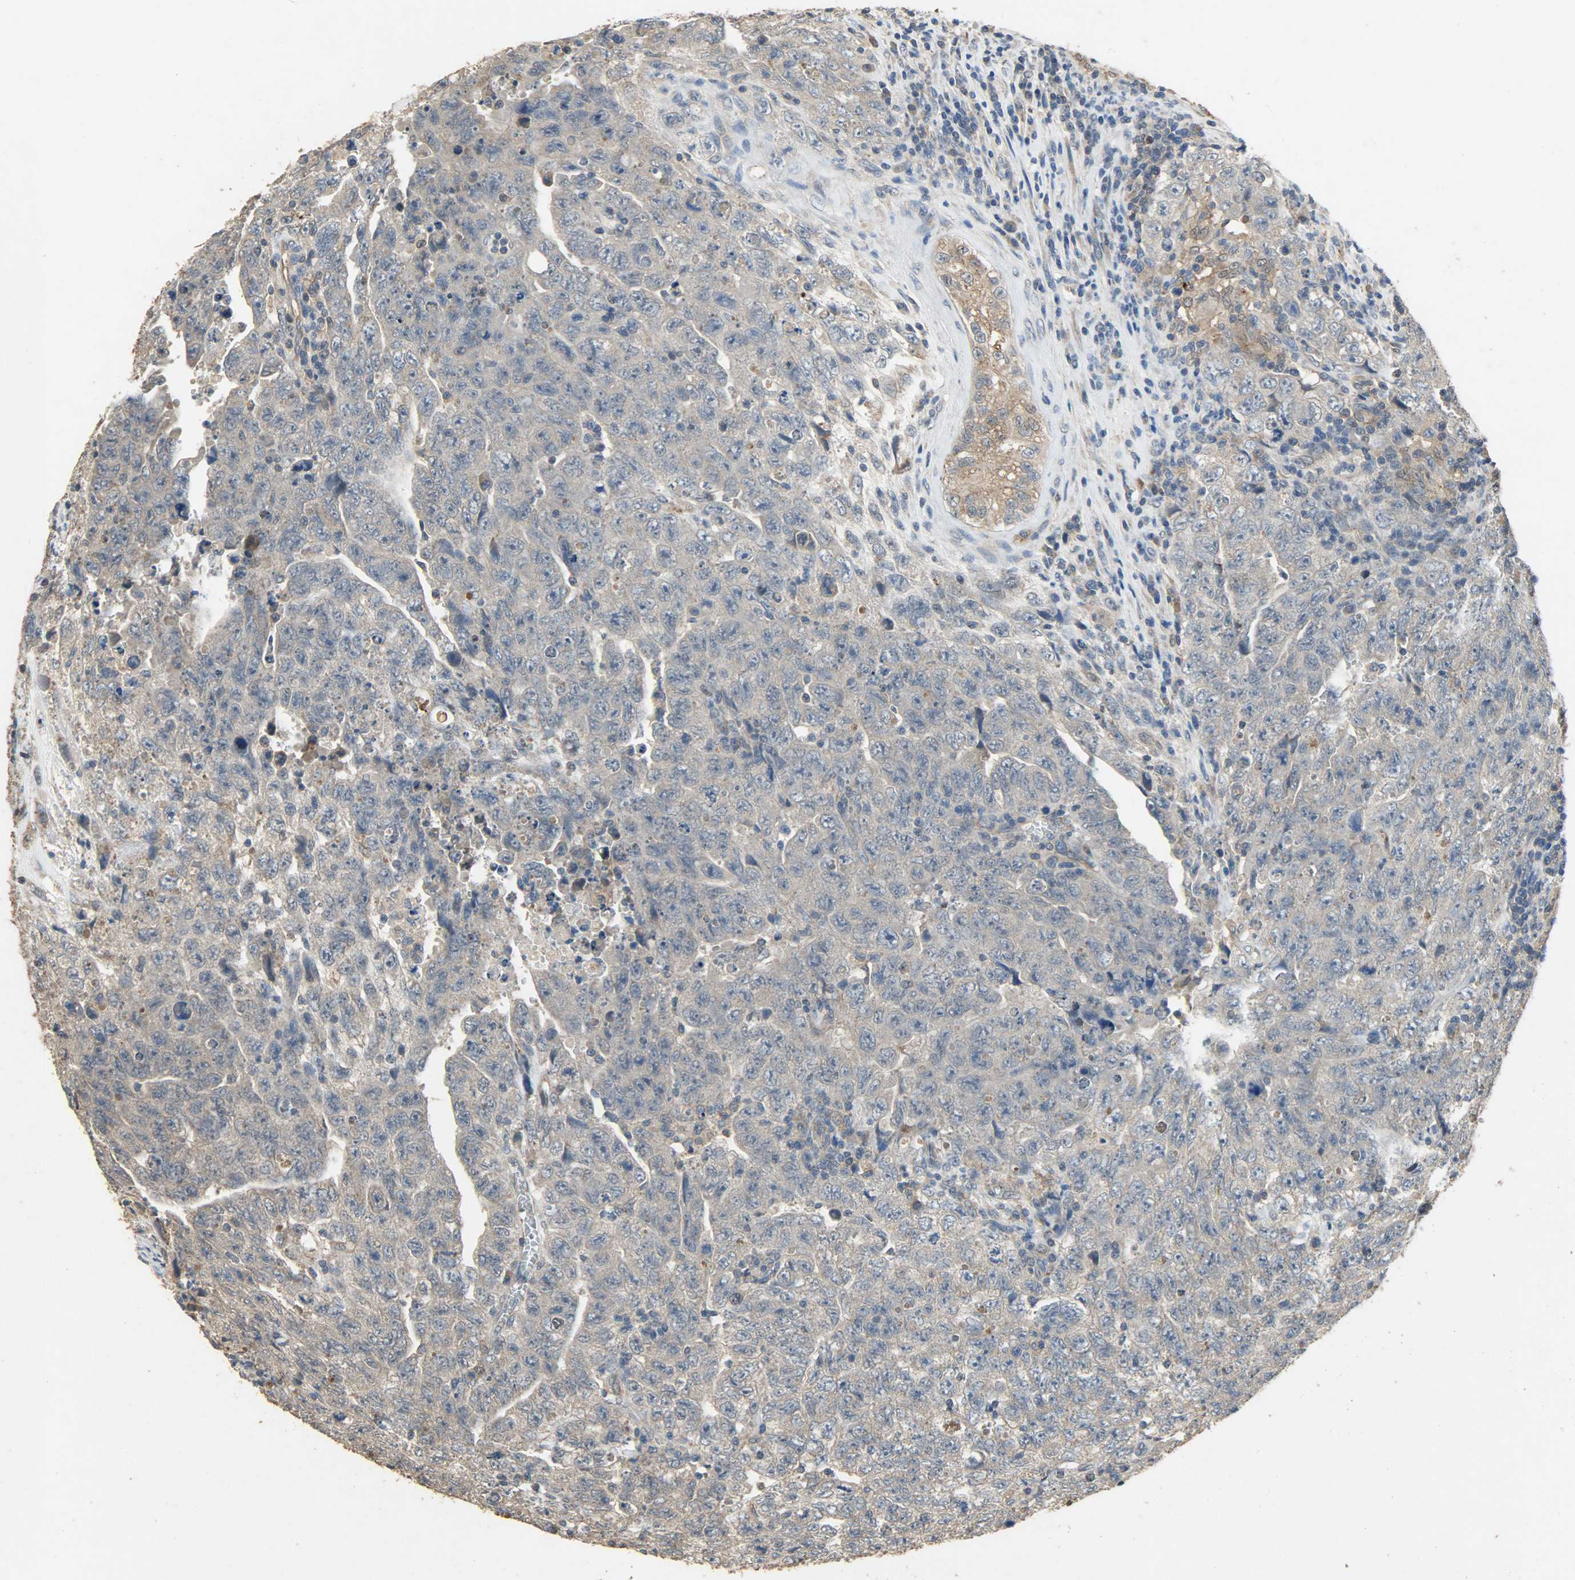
{"staining": {"intensity": "moderate", "quantity": ">75%", "location": "cytoplasmic/membranous"}, "tissue": "testis cancer", "cell_type": "Tumor cells", "image_type": "cancer", "snomed": [{"axis": "morphology", "description": "Carcinoma, Embryonal, NOS"}, {"axis": "topography", "description": "Testis"}], "caption": "This photomicrograph exhibits testis cancer (embryonal carcinoma) stained with immunohistochemistry (IHC) to label a protein in brown. The cytoplasmic/membranous of tumor cells show moderate positivity for the protein. Nuclei are counter-stained blue.", "gene": "CDKN2C", "patient": {"sex": "male", "age": 28}}